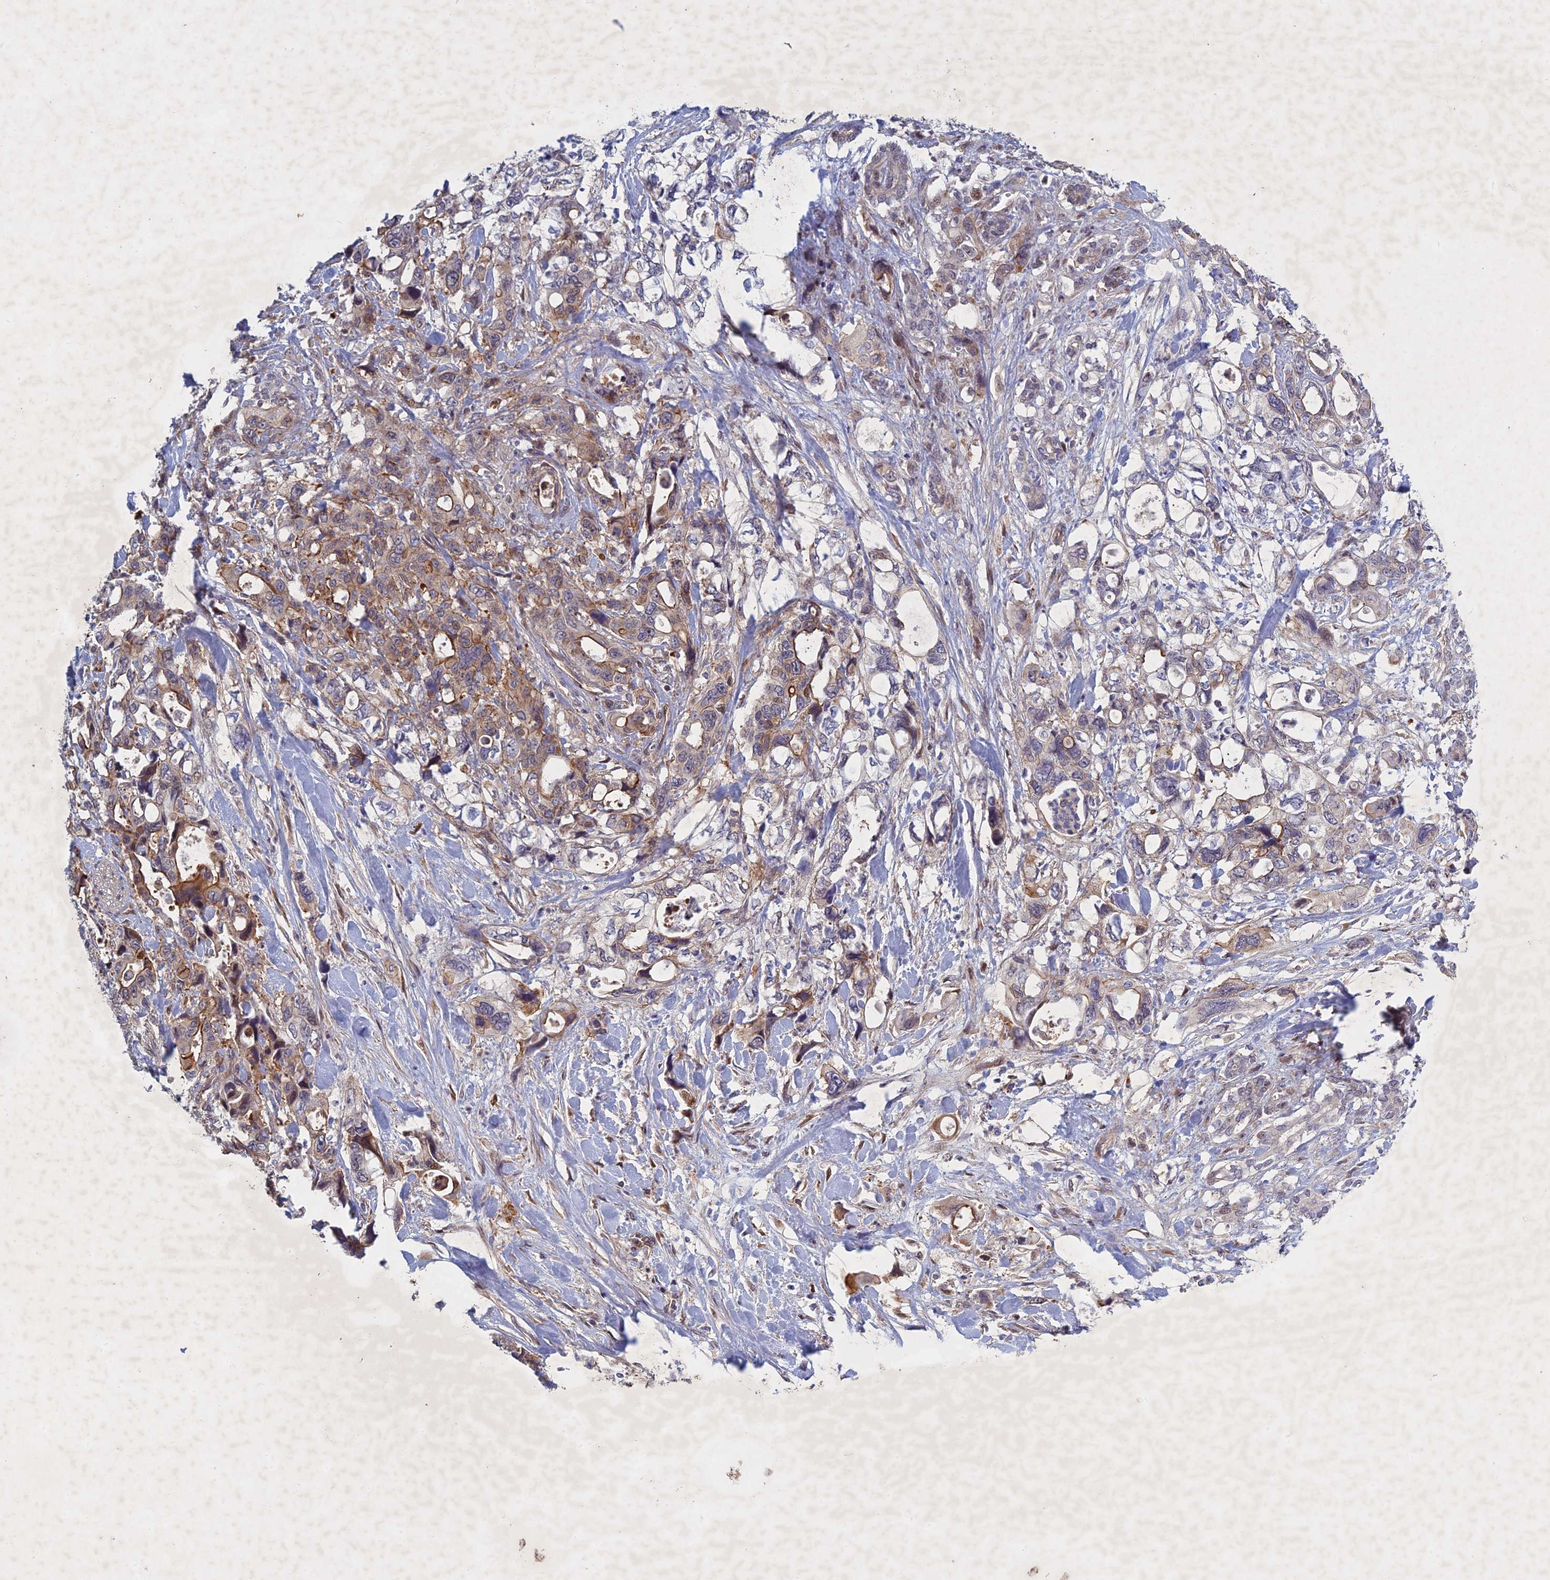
{"staining": {"intensity": "moderate", "quantity": "<25%", "location": "cytoplasmic/membranous"}, "tissue": "pancreatic cancer", "cell_type": "Tumor cells", "image_type": "cancer", "snomed": [{"axis": "morphology", "description": "Adenocarcinoma, NOS"}, {"axis": "topography", "description": "Pancreas"}], "caption": "Pancreatic cancer (adenocarcinoma) stained with DAB (3,3'-diaminobenzidine) immunohistochemistry exhibits low levels of moderate cytoplasmic/membranous positivity in about <25% of tumor cells.", "gene": "PTHLH", "patient": {"sex": "male", "age": 46}}